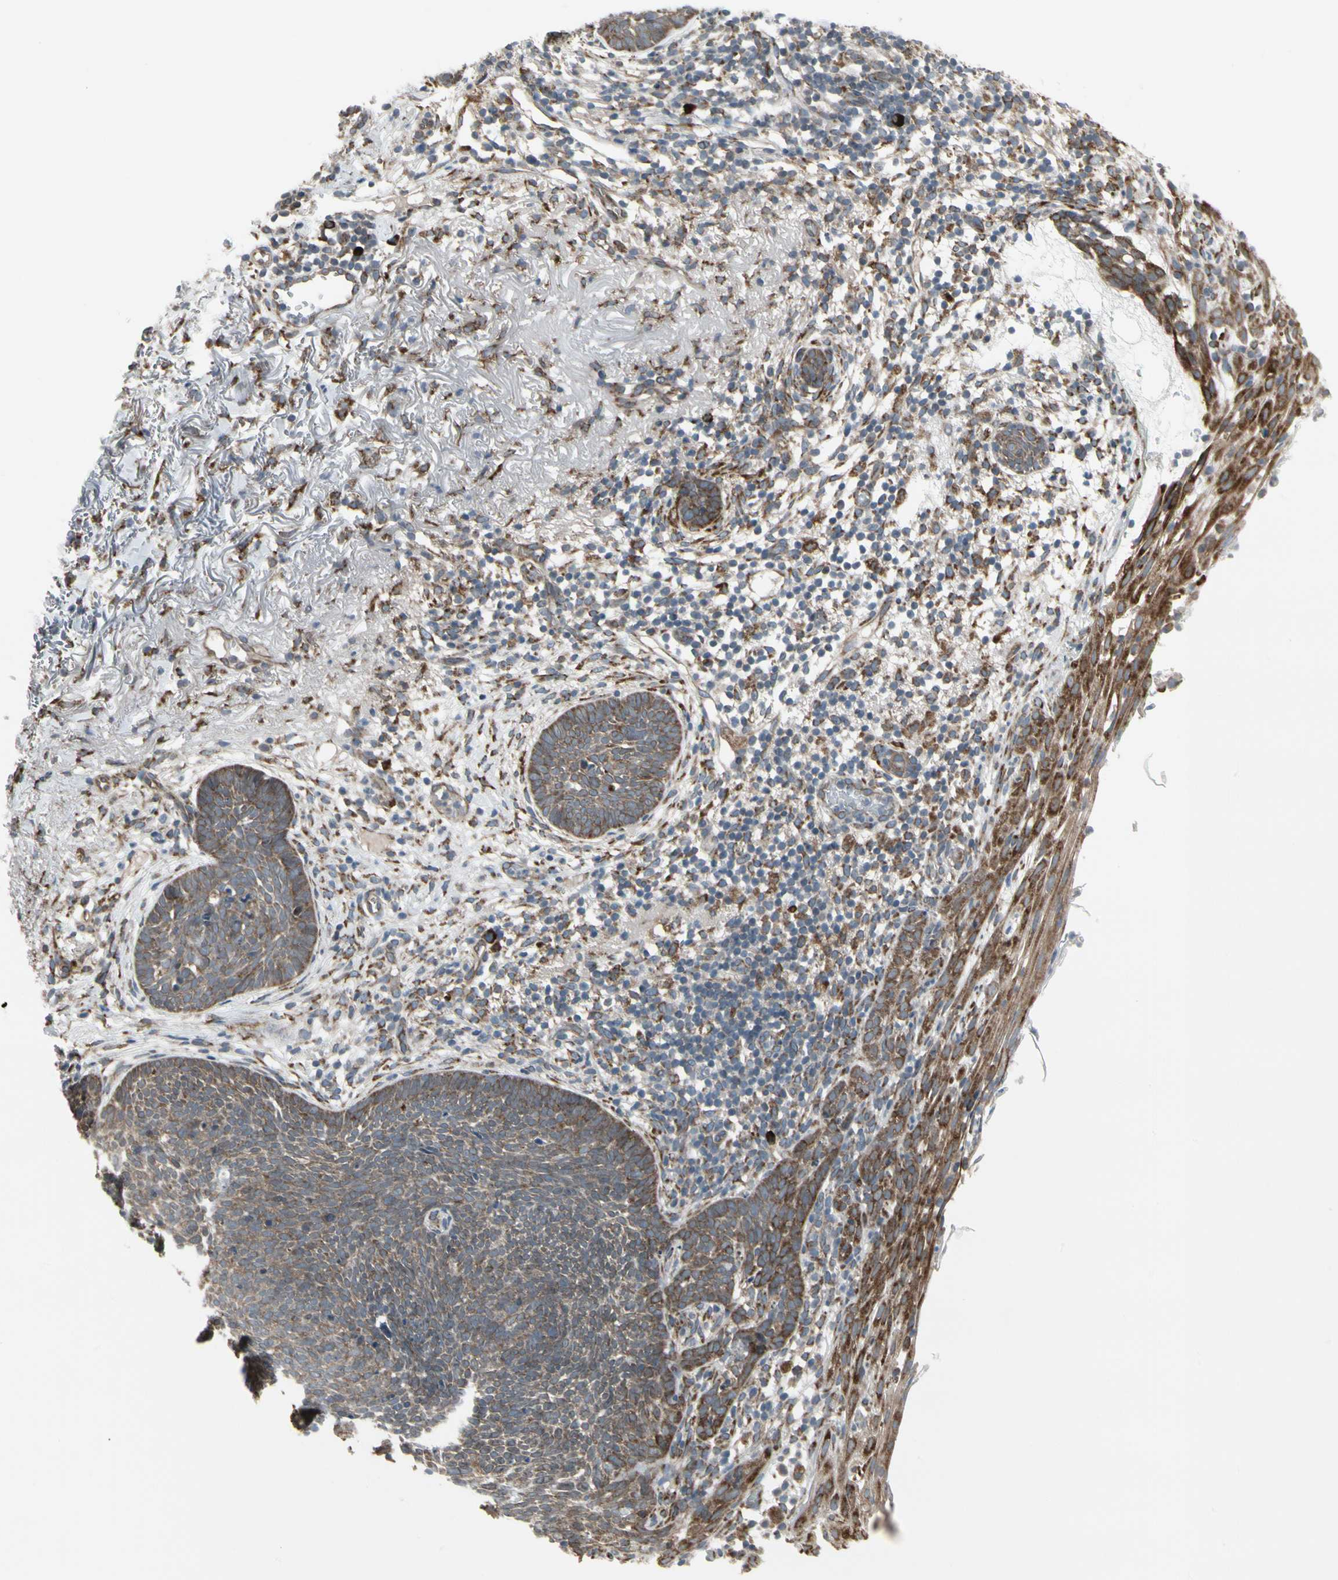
{"staining": {"intensity": "moderate", "quantity": ">75%", "location": "cytoplasmic/membranous"}, "tissue": "skin cancer", "cell_type": "Tumor cells", "image_type": "cancer", "snomed": [{"axis": "morphology", "description": "Basal cell carcinoma"}, {"axis": "topography", "description": "Skin"}], "caption": "The image demonstrates staining of skin basal cell carcinoma, revealing moderate cytoplasmic/membranous protein expression (brown color) within tumor cells. Nuclei are stained in blue.", "gene": "FNDC3A", "patient": {"sex": "female", "age": 70}}